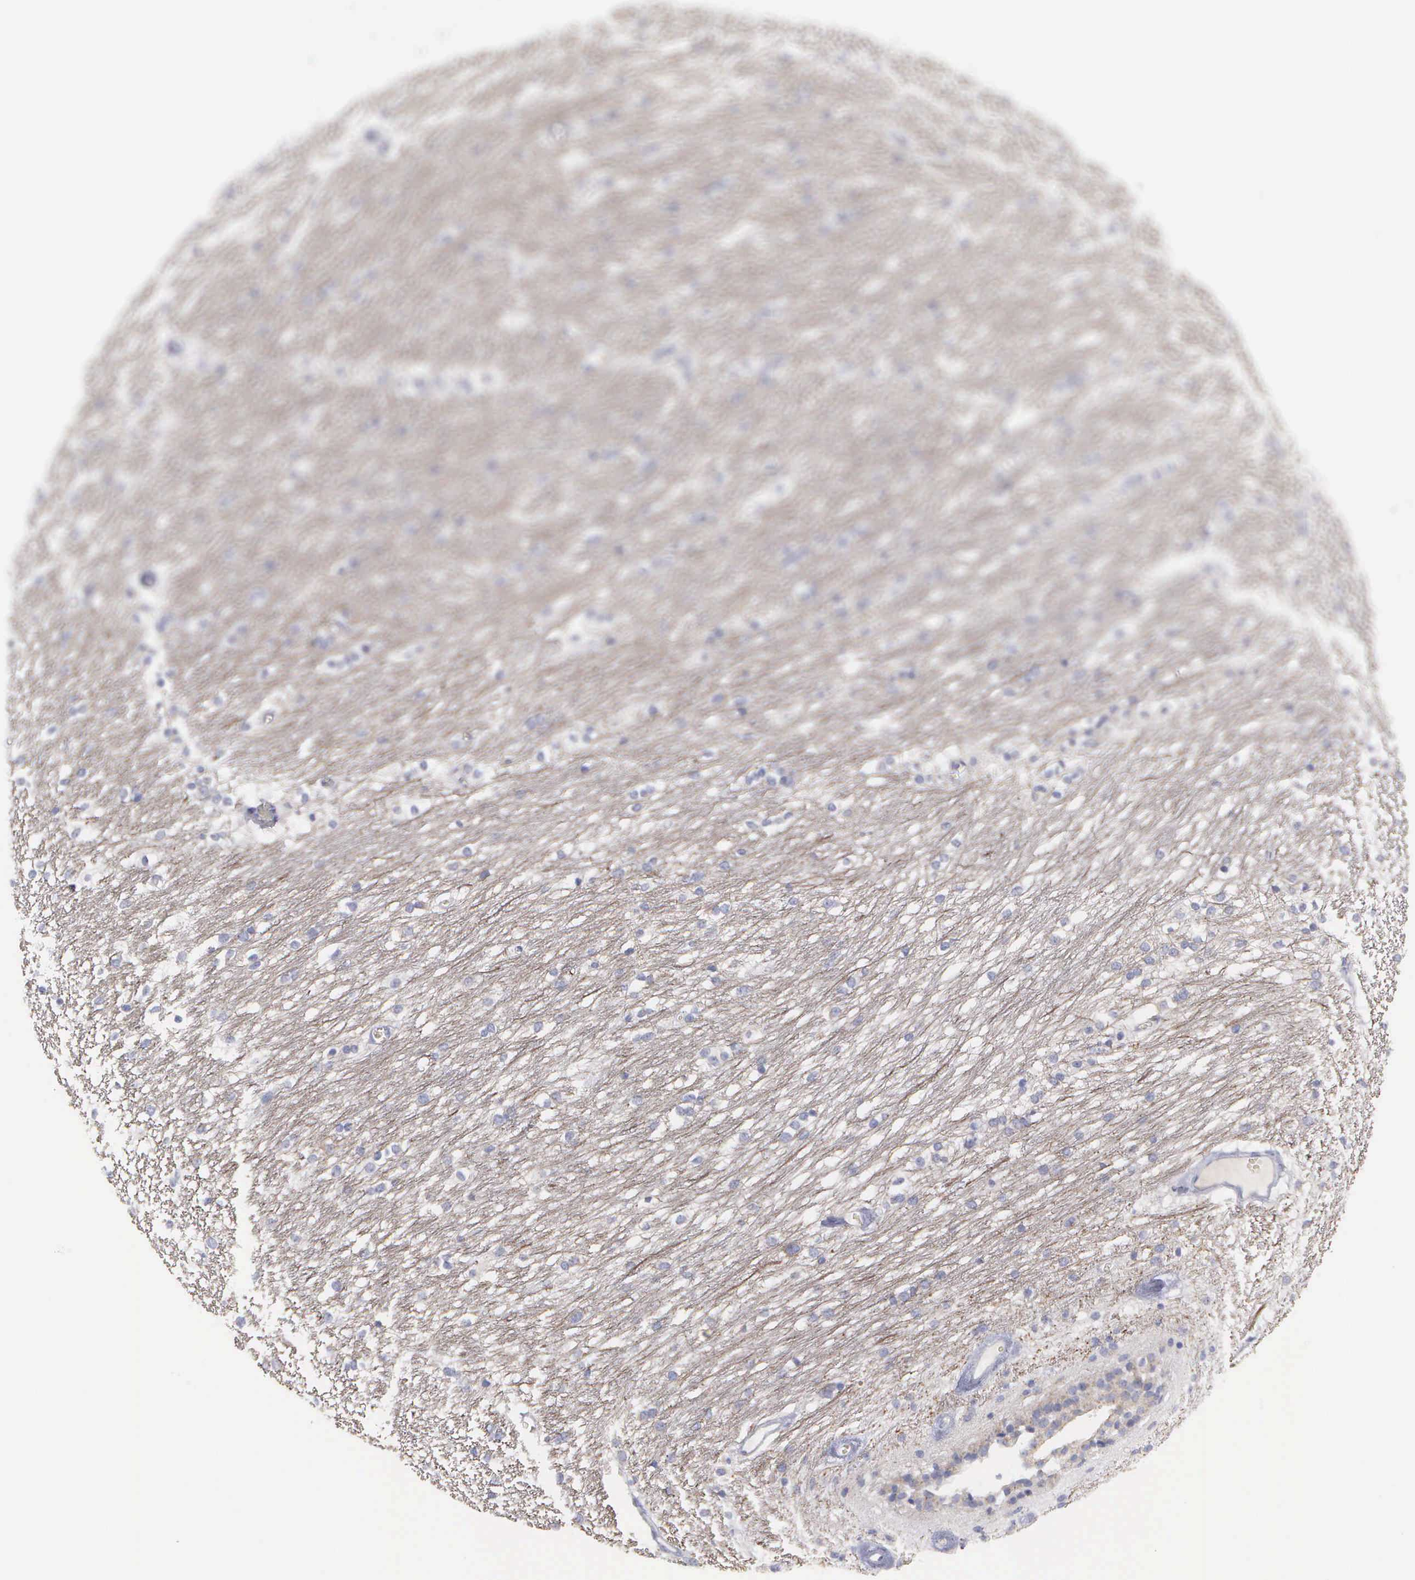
{"staining": {"intensity": "moderate", "quantity": ">75%", "location": "cytoplasmic/membranous"}, "tissue": "caudate", "cell_type": "Glial cells", "image_type": "normal", "snomed": [{"axis": "morphology", "description": "Normal tissue, NOS"}, {"axis": "topography", "description": "Lateral ventricle wall"}], "caption": "The histopathology image displays staining of unremarkable caudate, revealing moderate cytoplasmic/membranous protein expression (brown color) within glial cells.", "gene": "CEP170B", "patient": {"sex": "female", "age": 19}}